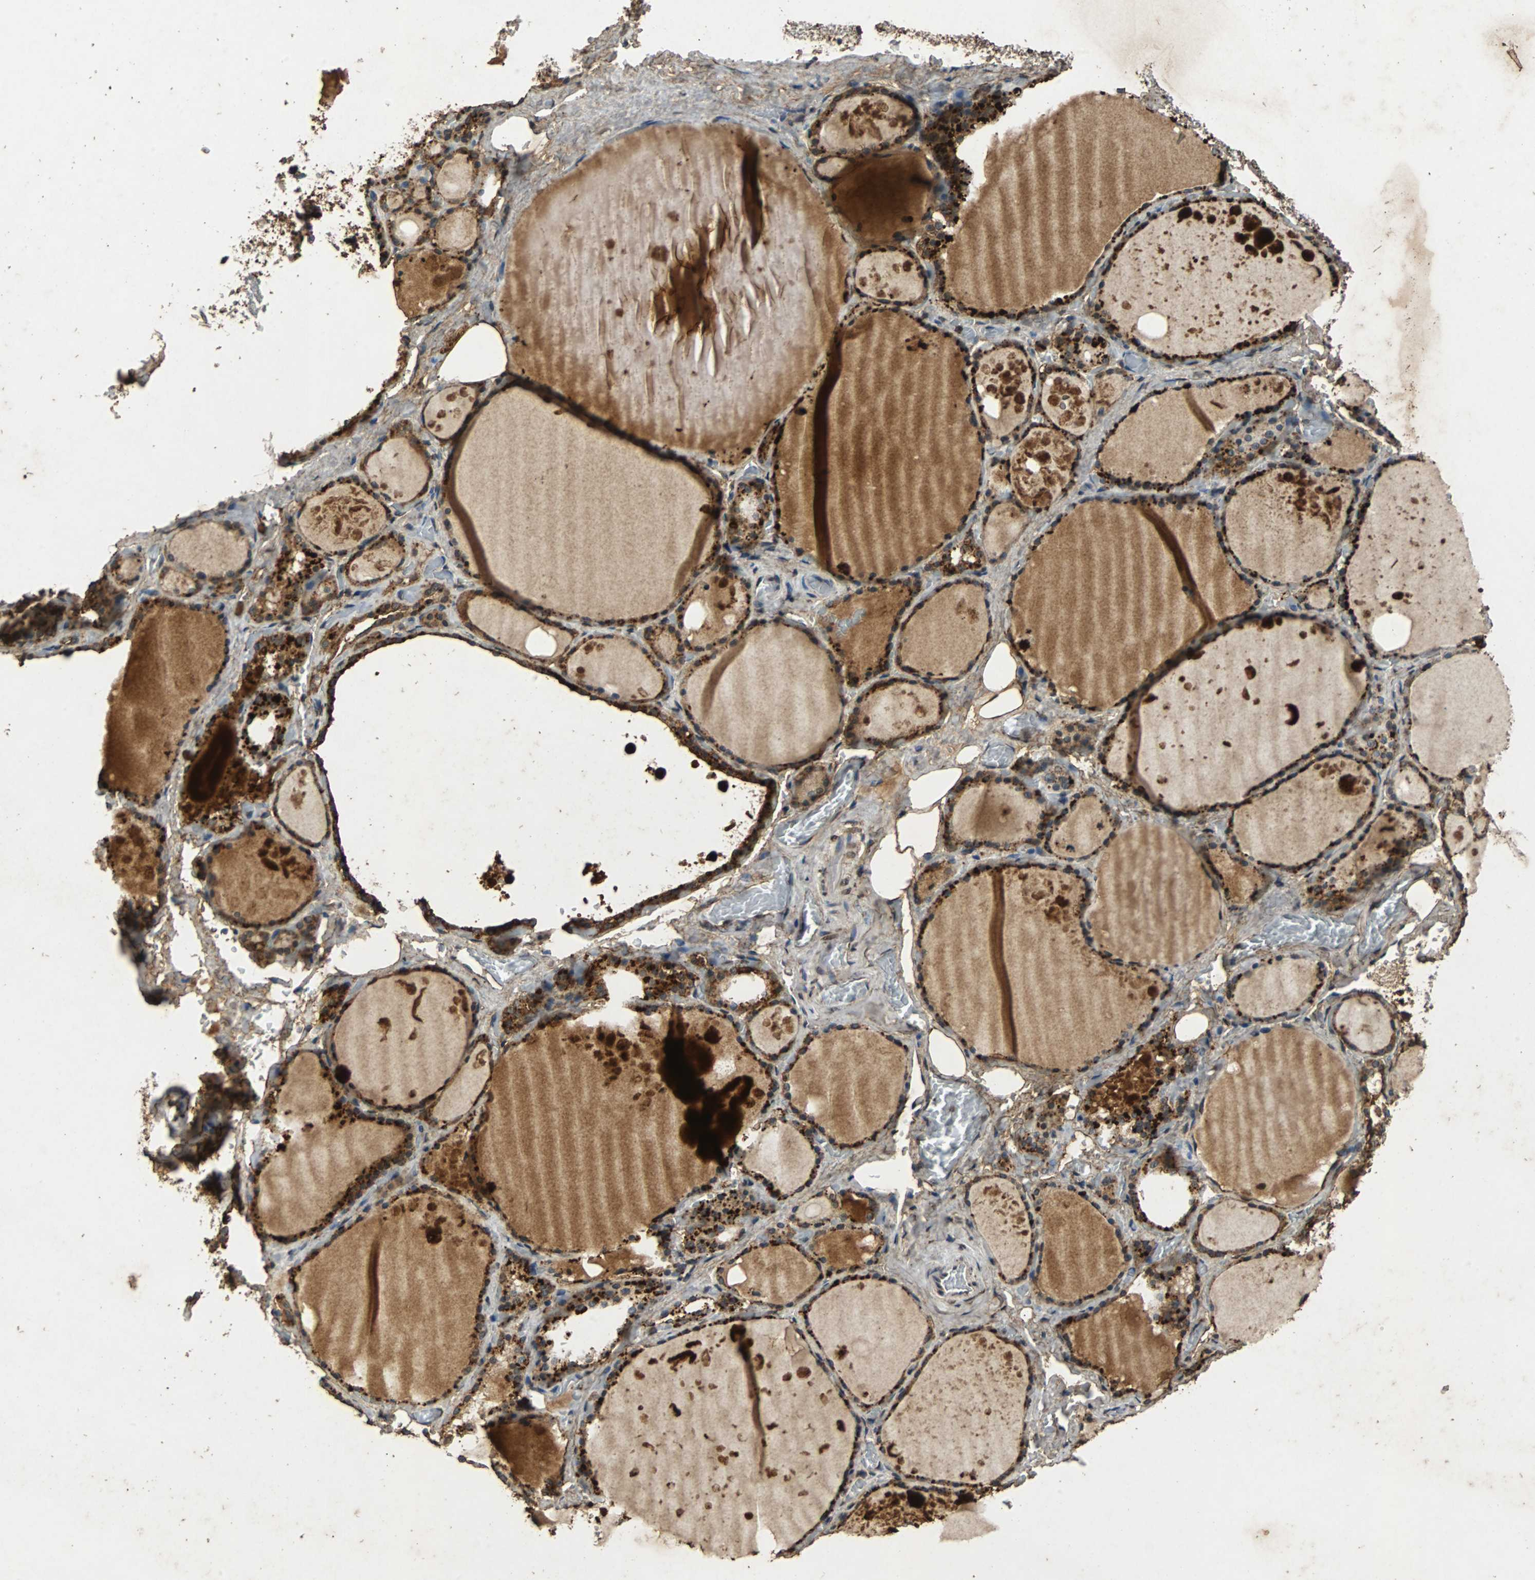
{"staining": {"intensity": "strong", "quantity": ">75%", "location": "cytoplasmic/membranous"}, "tissue": "thyroid gland", "cell_type": "Glandular cells", "image_type": "normal", "snomed": [{"axis": "morphology", "description": "Normal tissue, NOS"}, {"axis": "topography", "description": "Thyroid gland"}], "caption": "Unremarkable thyroid gland was stained to show a protein in brown. There is high levels of strong cytoplasmic/membranous staining in approximately >75% of glandular cells.", "gene": "NAA10", "patient": {"sex": "male", "age": 61}}